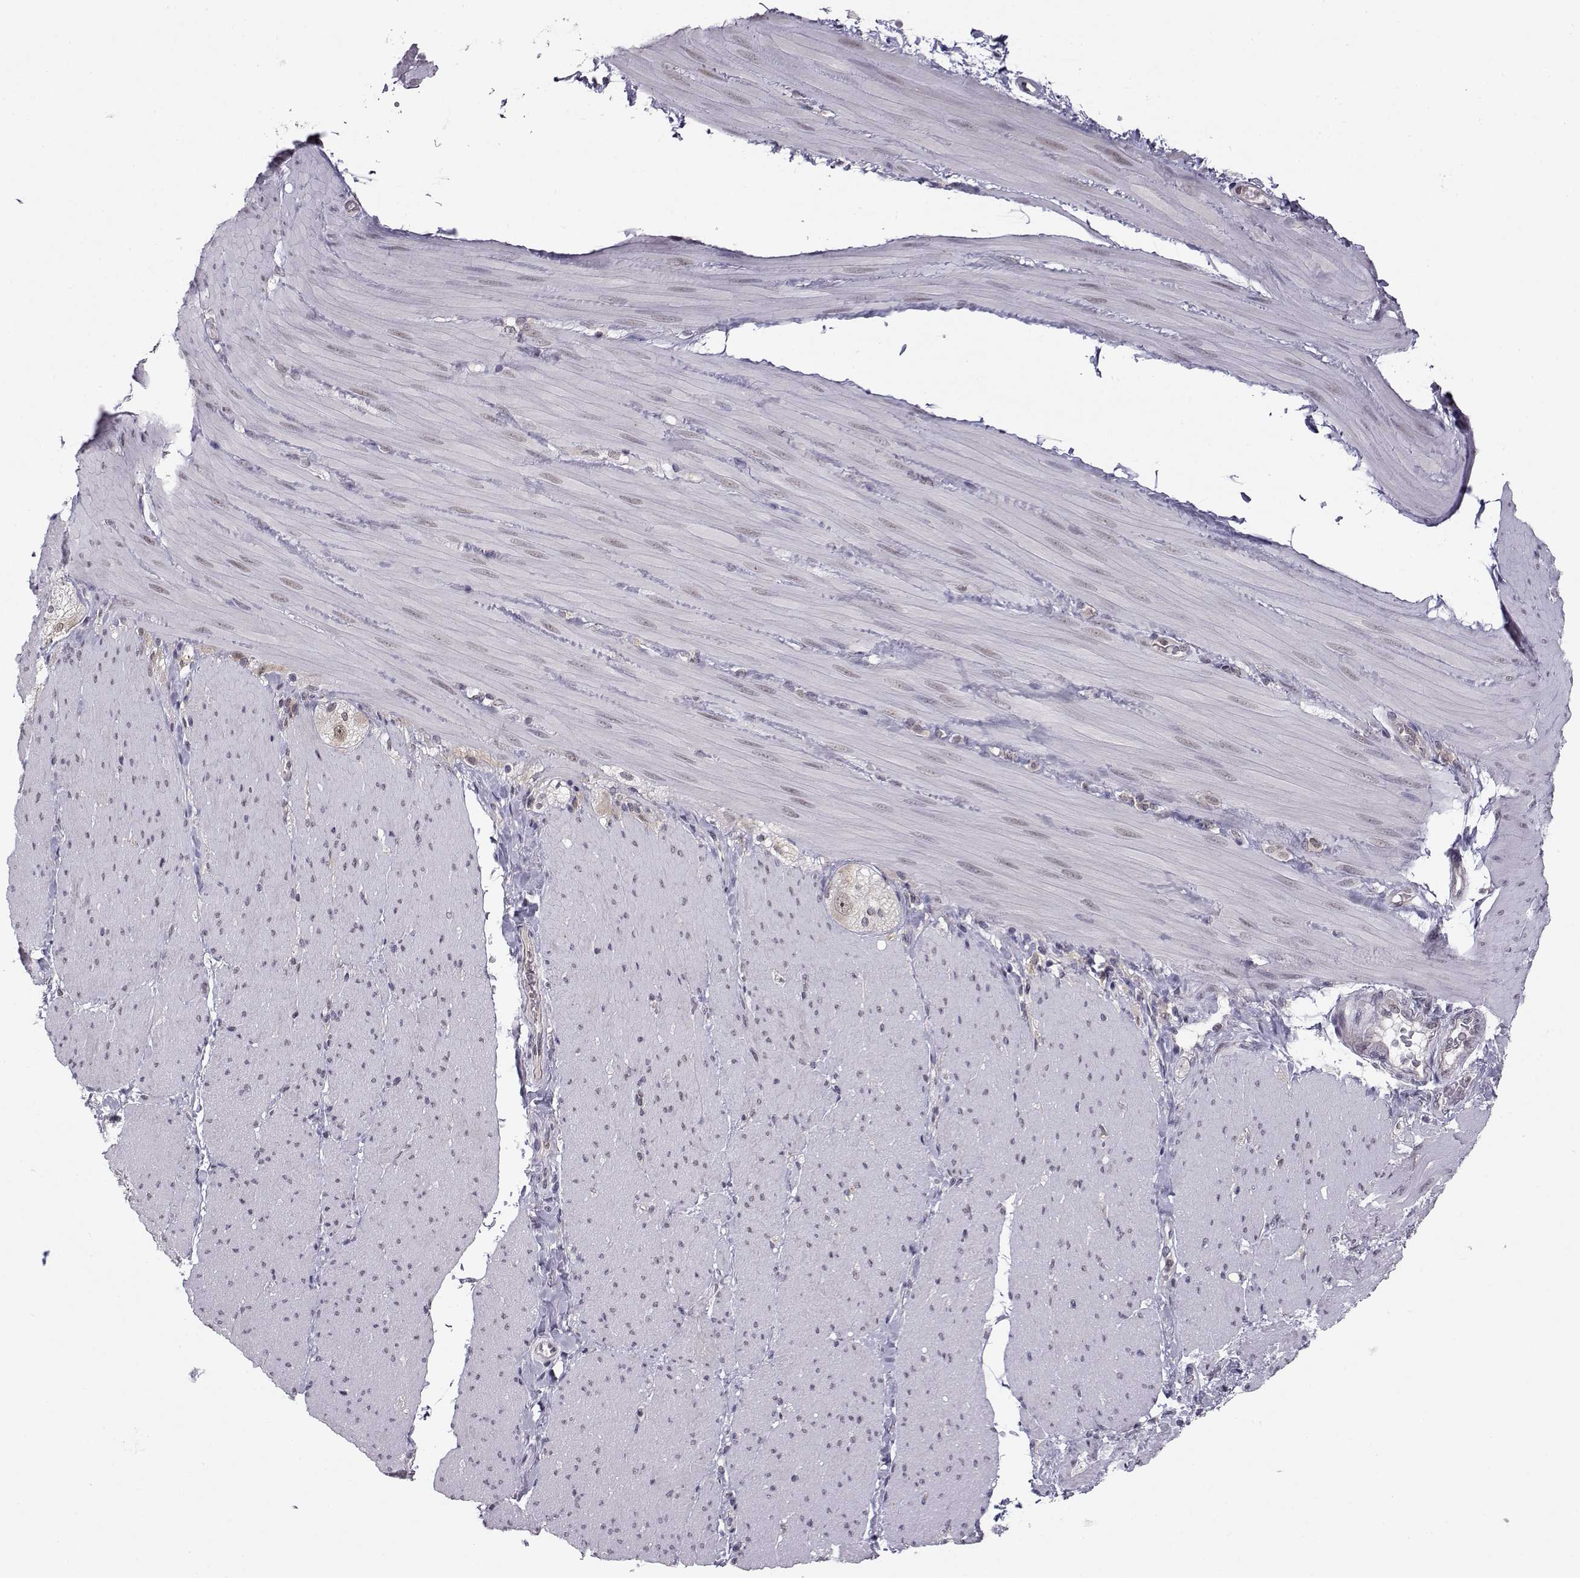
{"staining": {"intensity": "negative", "quantity": "none", "location": "none"}, "tissue": "adipose tissue", "cell_type": "Adipocytes", "image_type": "normal", "snomed": [{"axis": "morphology", "description": "Normal tissue, NOS"}, {"axis": "topography", "description": "Smooth muscle"}, {"axis": "topography", "description": "Duodenum"}, {"axis": "topography", "description": "Peripheral nerve tissue"}], "caption": "Immunohistochemistry (IHC) of unremarkable adipose tissue reveals no staining in adipocytes. (Brightfield microscopy of DAB (3,3'-diaminobenzidine) immunohistochemistry at high magnification).", "gene": "KIF13B", "patient": {"sex": "female", "age": 61}}